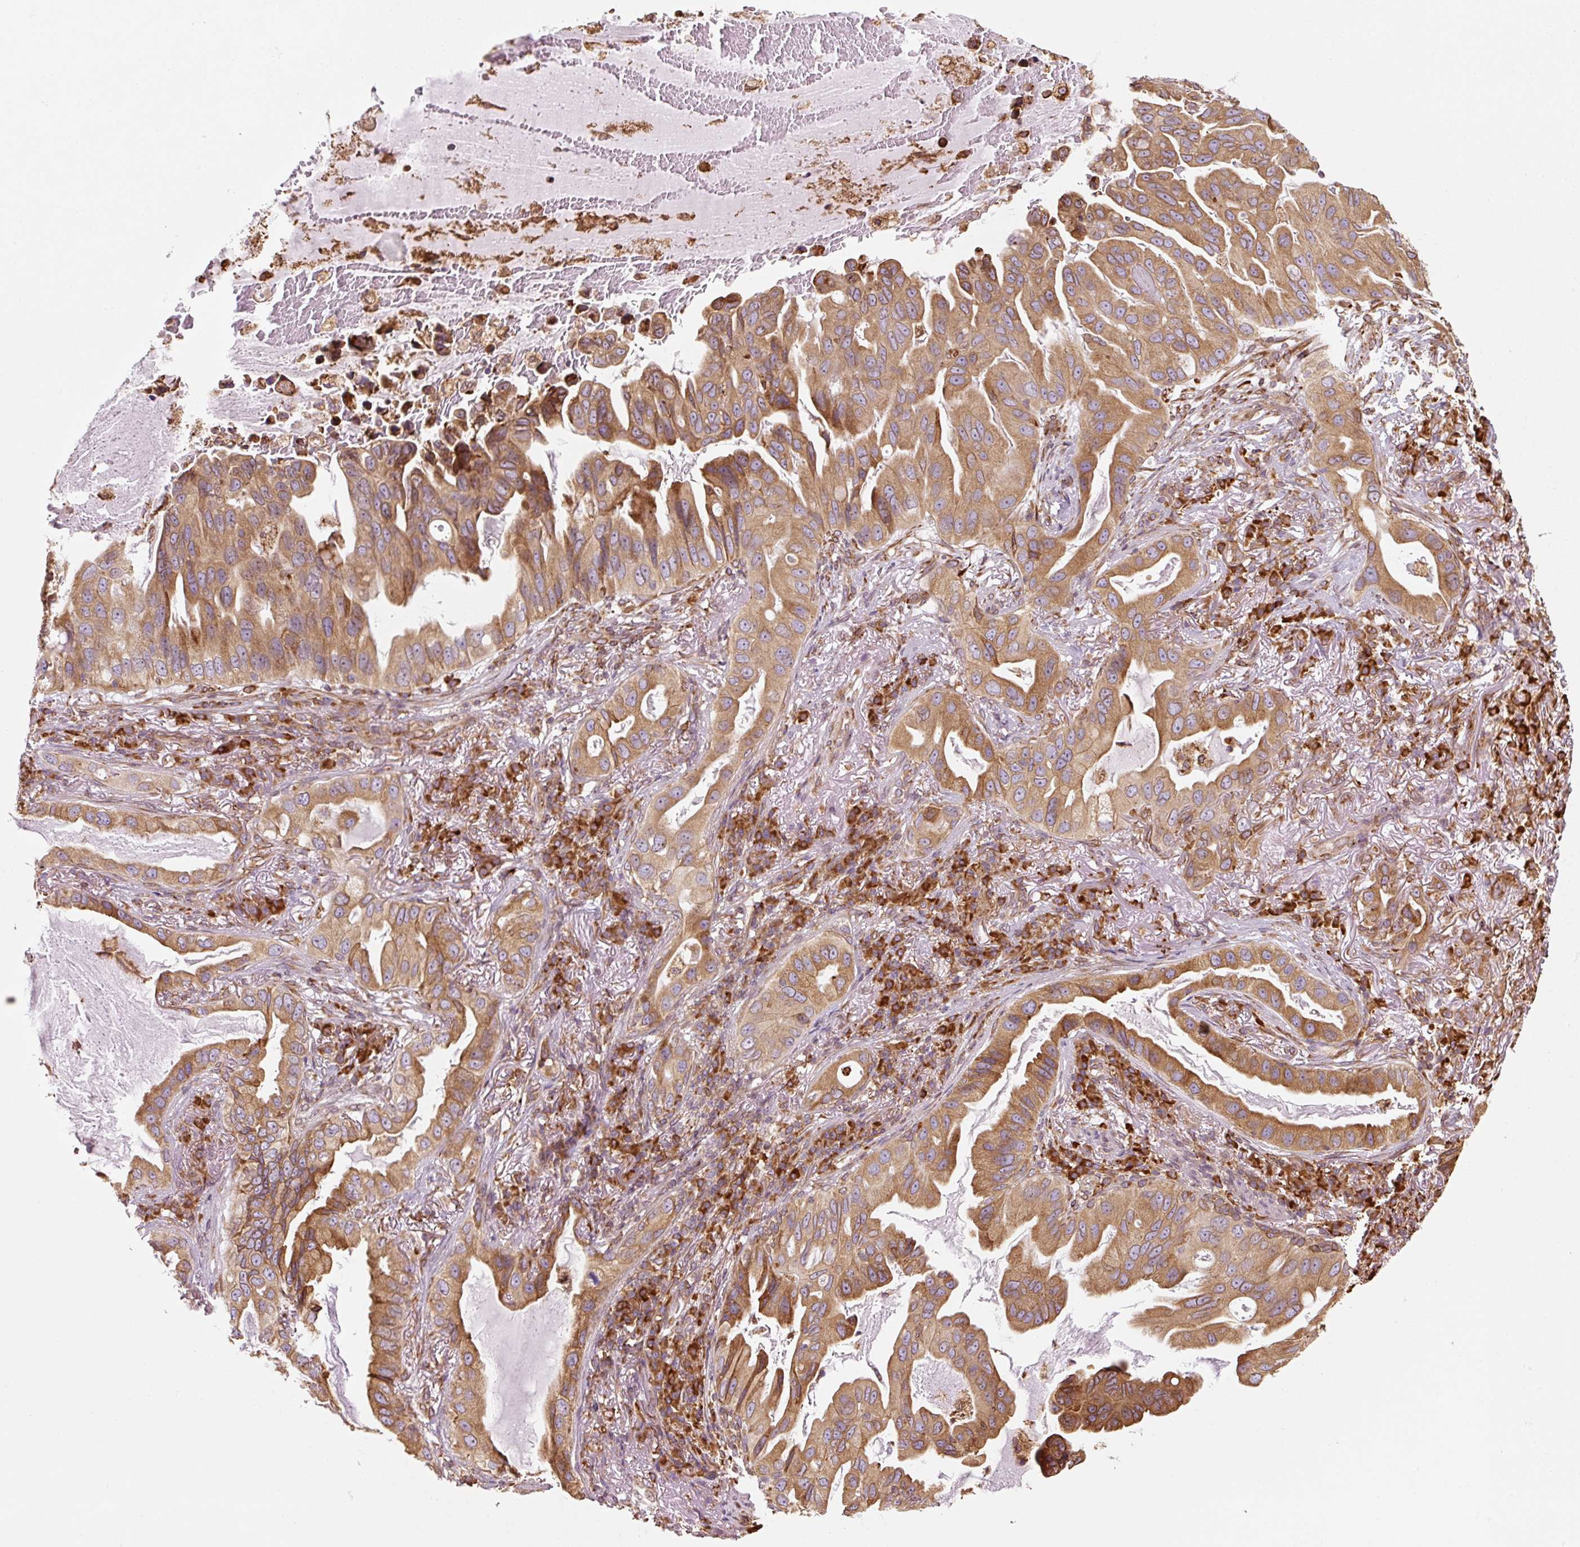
{"staining": {"intensity": "strong", "quantity": ">75%", "location": "cytoplasmic/membranous"}, "tissue": "lung cancer", "cell_type": "Tumor cells", "image_type": "cancer", "snomed": [{"axis": "morphology", "description": "Adenocarcinoma, NOS"}, {"axis": "topography", "description": "Lung"}], "caption": "Adenocarcinoma (lung) stained with DAB IHC displays high levels of strong cytoplasmic/membranous staining in approximately >75% of tumor cells. The staining was performed using DAB (3,3'-diaminobenzidine) to visualize the protein expression in brown, while the nuclei were stained in blue with hematoxylin (Magnification: 20x).", "gene": "PRKCSH", "patient": {"sex": "female", "age": 69}}